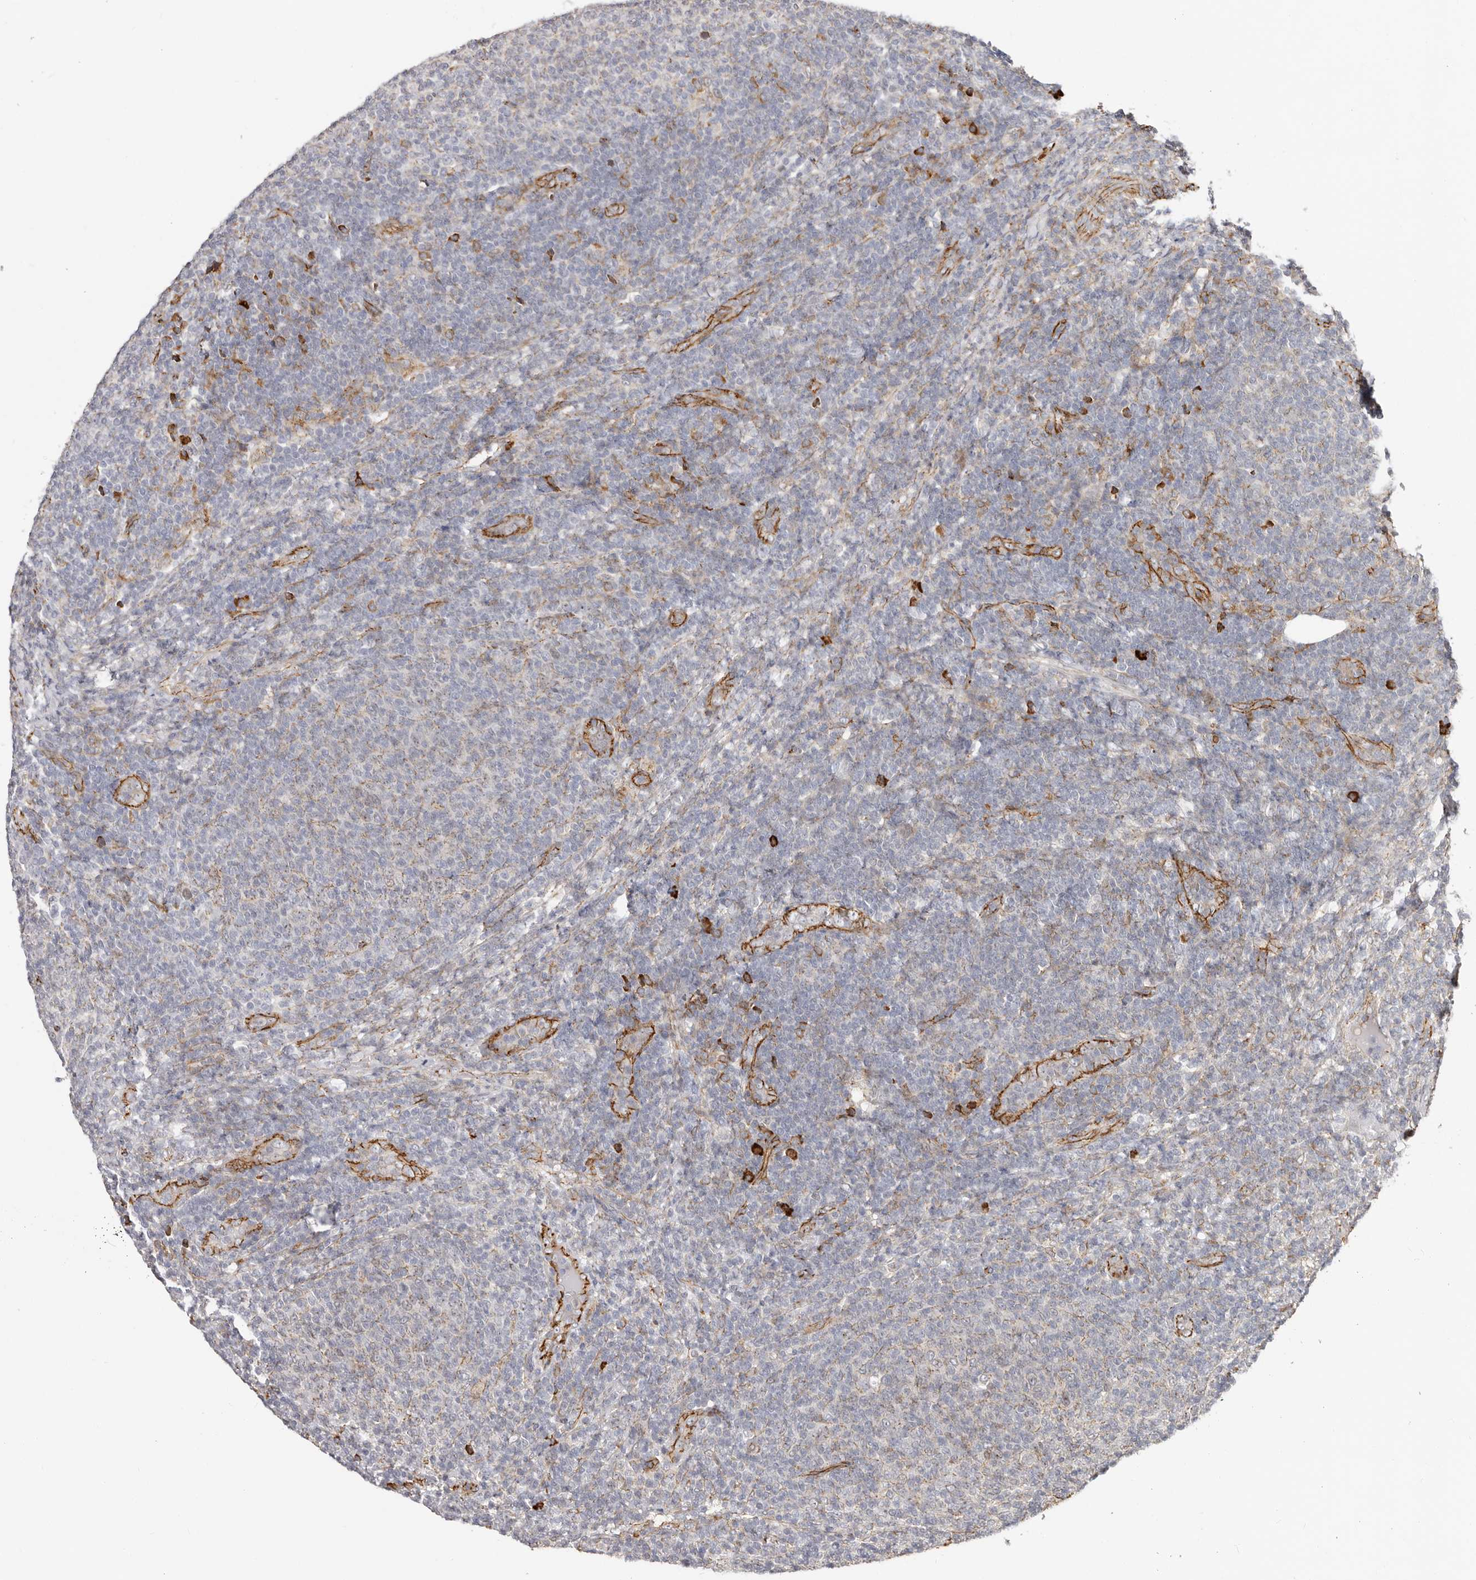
{"staining": {"intensity": "negative", "quantity": "none", "location": "none"}, "tissue": "lymphoma", "cell_type": "Tumor cells", "image_type": "cancer", "snomed": [{"axis": "morphology", "description": "Malignant lymphoma, non-Hodgkin's type, Low grade"}, {"axis": "topography", "description": "Lymph node"}], "caption": "An immunohistochemistry micrograph of malignant lymphoma, non-Hodgkin's type (low-grade) is shown. There is no staining in tumor cells of malignant lymphoma, non-Hodgkin's type (low-grade). (Stains: DAB (3,3'-diaminobenzidine) immunohistochemistry (IHC) with hematoxylin counter stain, Microscopy: brightfield microscopy at high magnification).", "gene": "CTNNB1", "patient": {"sex": "male", "age": 66}}